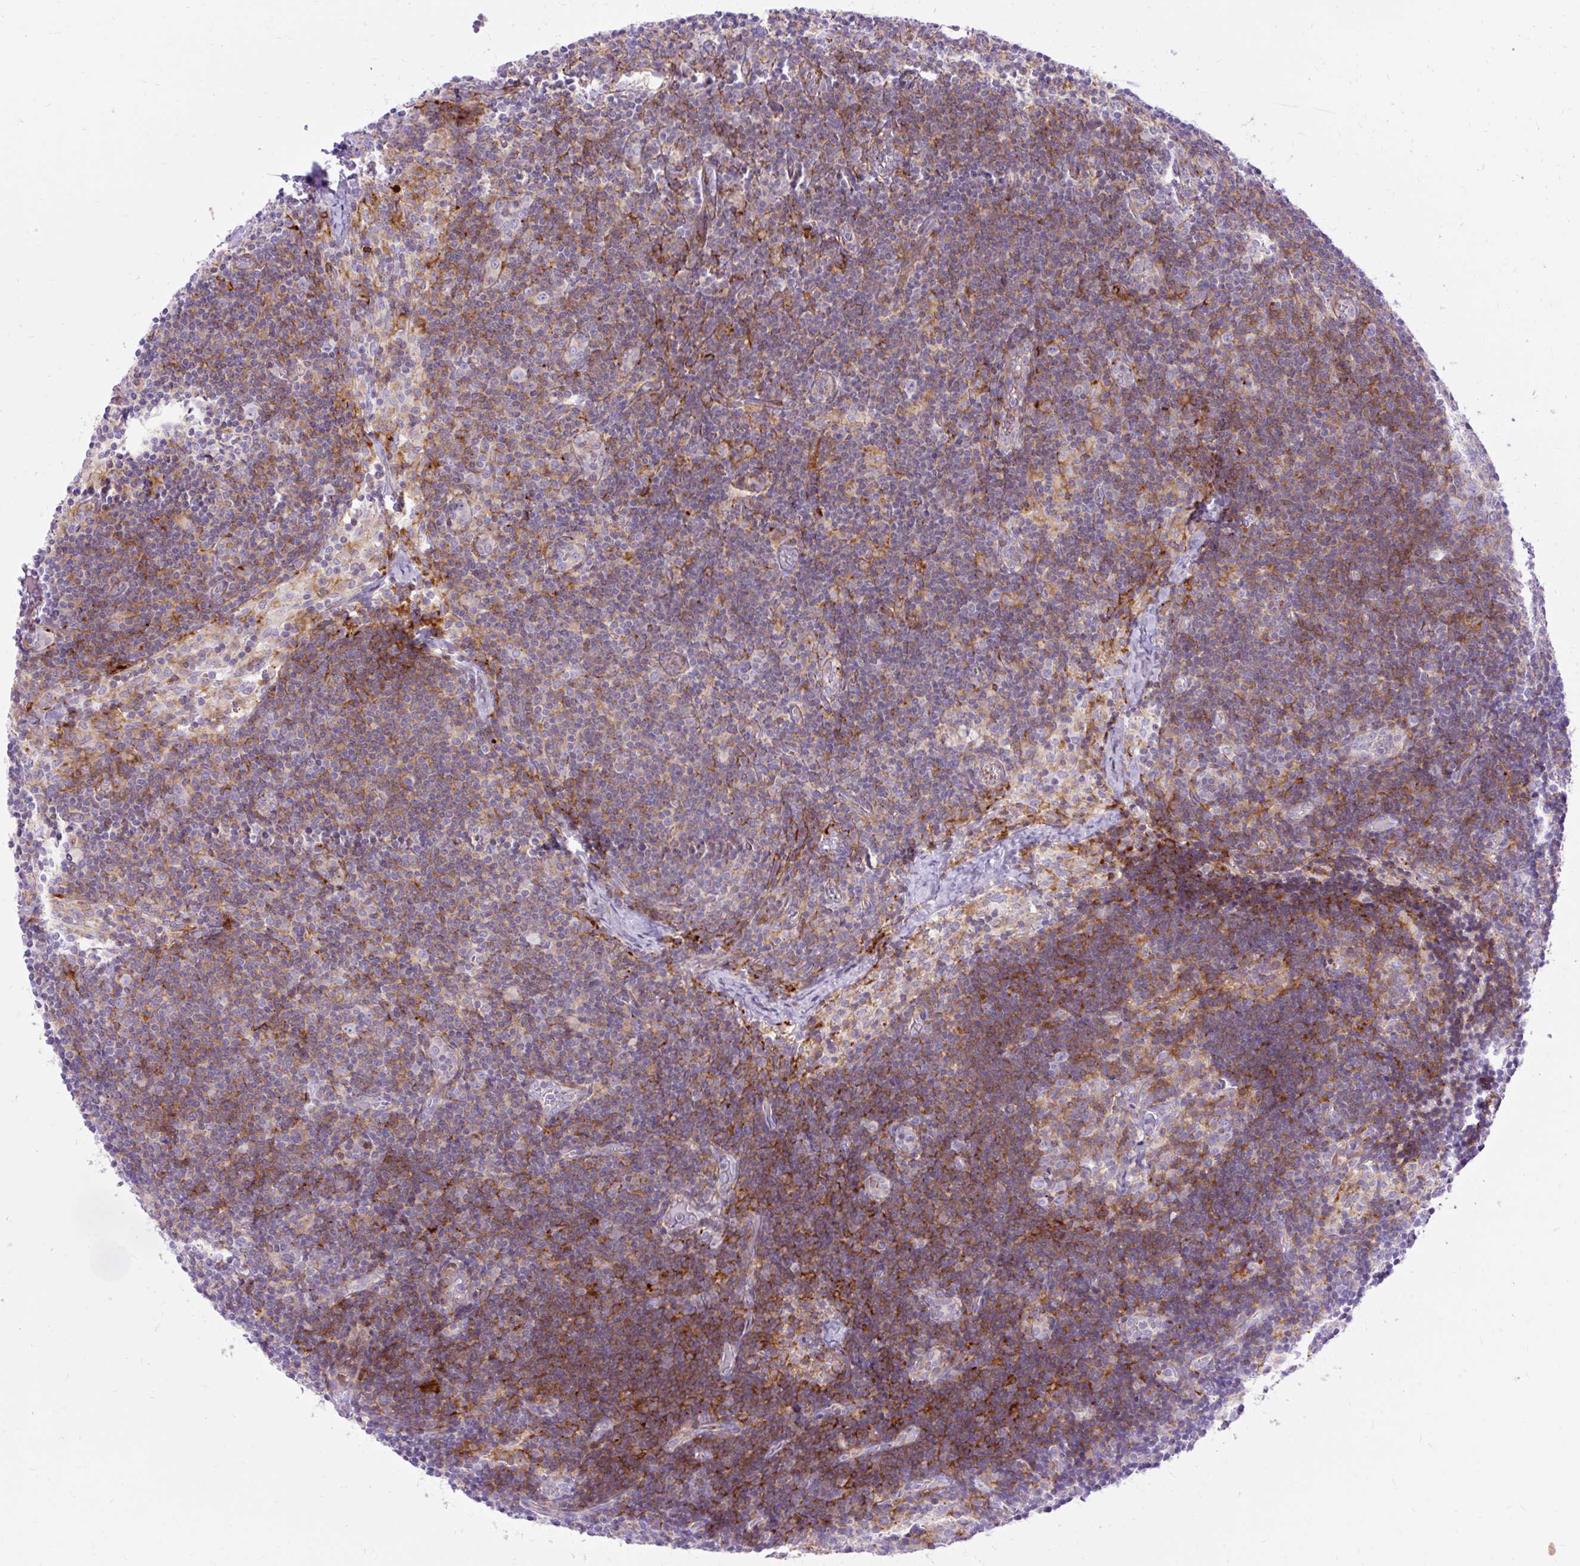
{"staining": {"intensity": "moderate", "quantity": "25%-75%", "location": "cytoplasmic/membranous"}, "tissue": "lymph node", "cell_type": "Non-germinal center cells", "image_type": "normal", "snomed": [{"axis": "morphology", "description": "Normal tissue, NOS"}, {"axis": "topography", "description": "Lymph node"}], "caption": "Immunohistochemical staining of normal lymph node exhibits 25%-75% levels of moderate cytoplasmic/membranous protein positivity in approximately 25%-75% of non-germinal center cells.", "gene": "CORO7", "patient": {"sex": "female", "age": 31}}